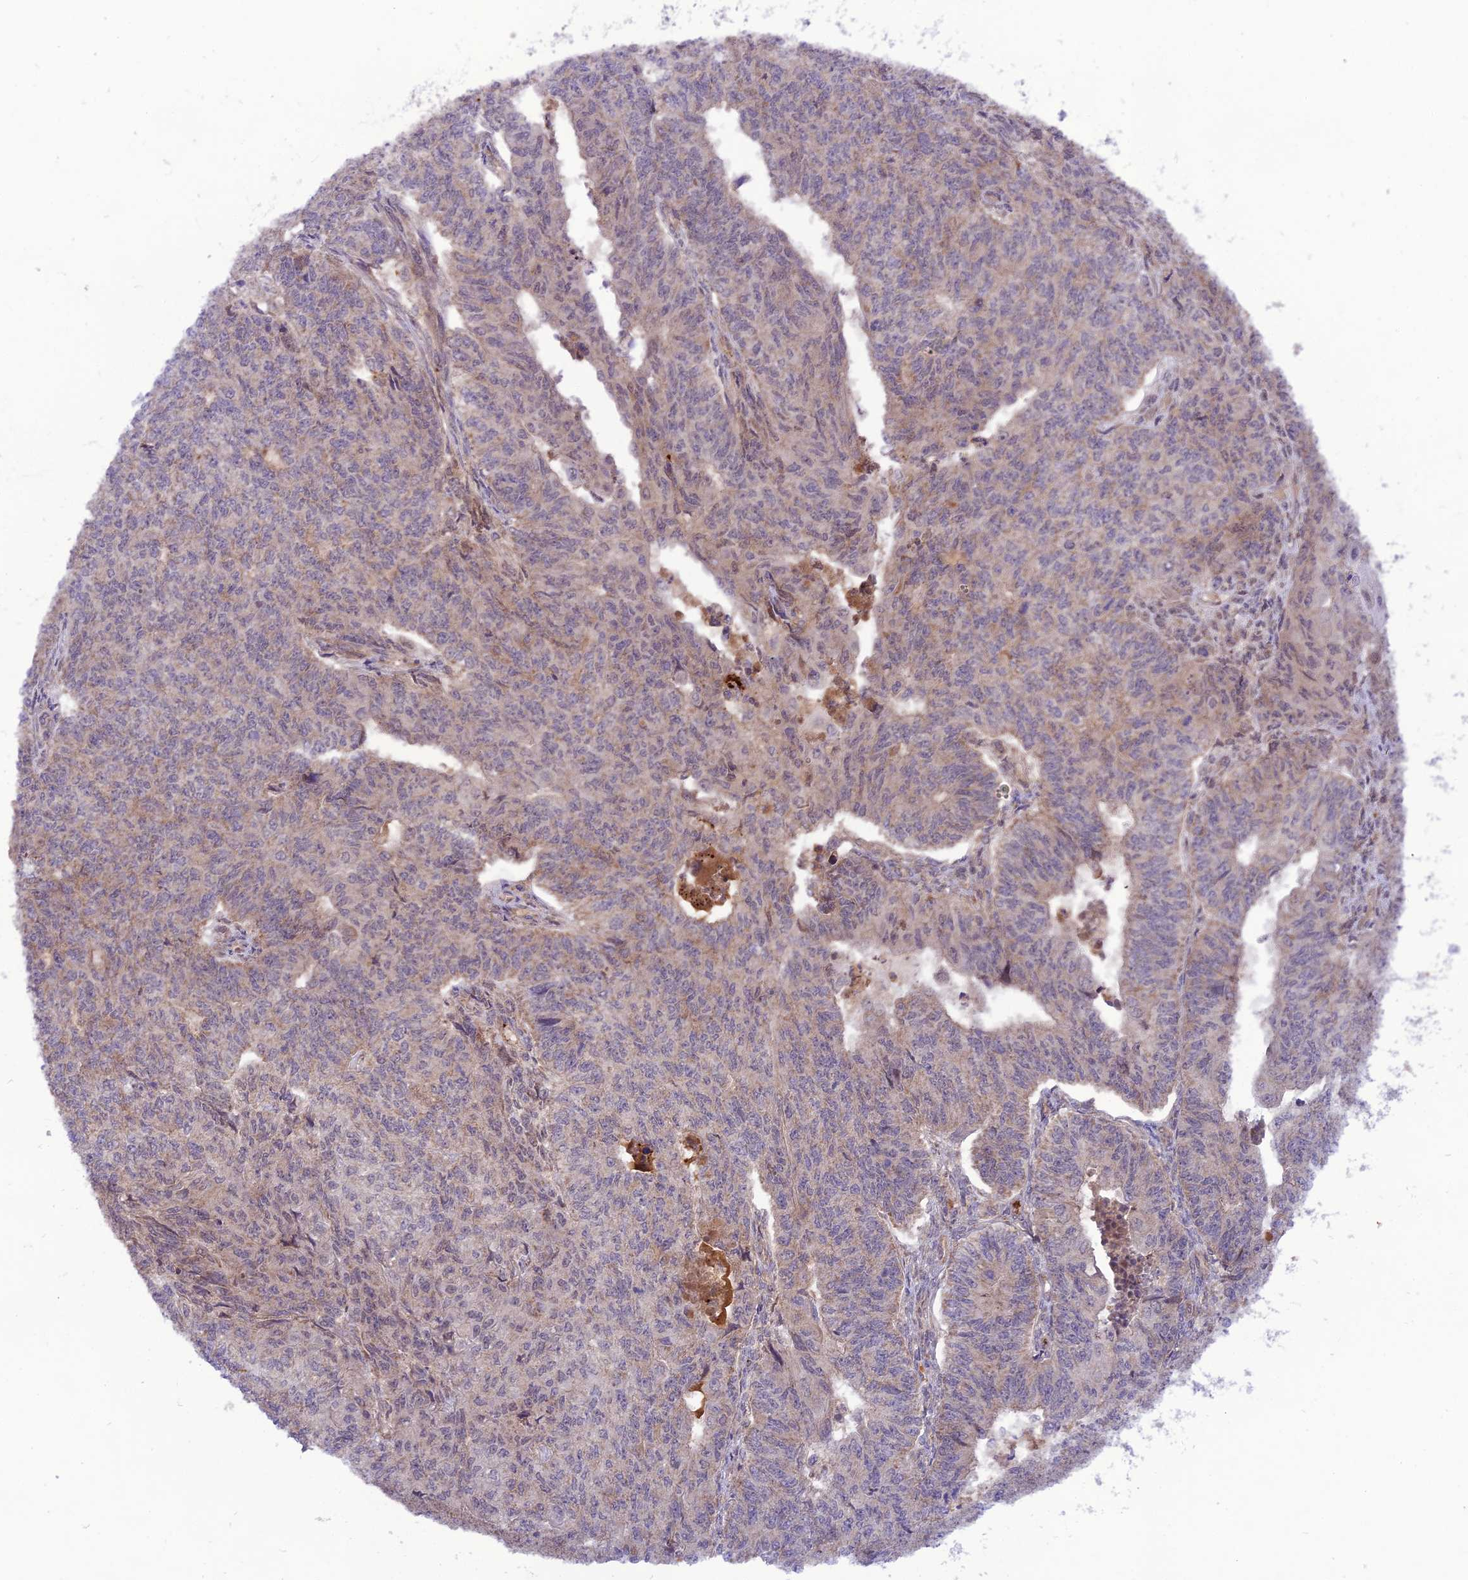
{"staining": {"intensity": "weak", "quantity": "25%-75%", "location": "cytoplasmic/membranous"}, "tissue": "endometrial cancer", "cell_type": "Tumor cells", "image_type": "cancer", "snomed": [{"axis": "morphology", "description": "Adenocarcinoma, NOS"}, {"axis": "topography", "description": "Endometrium"}], "caption": "Immunohistochemical staining of endometrial adenocarcinoma shows low levels of weak cytoplasmic/membranous protein positivity in about 25%-75% of tumor cells. Nuclei are stained in blue.", "gene": "NDUFC1", "patient": {"sex": "female", "age": 32}}